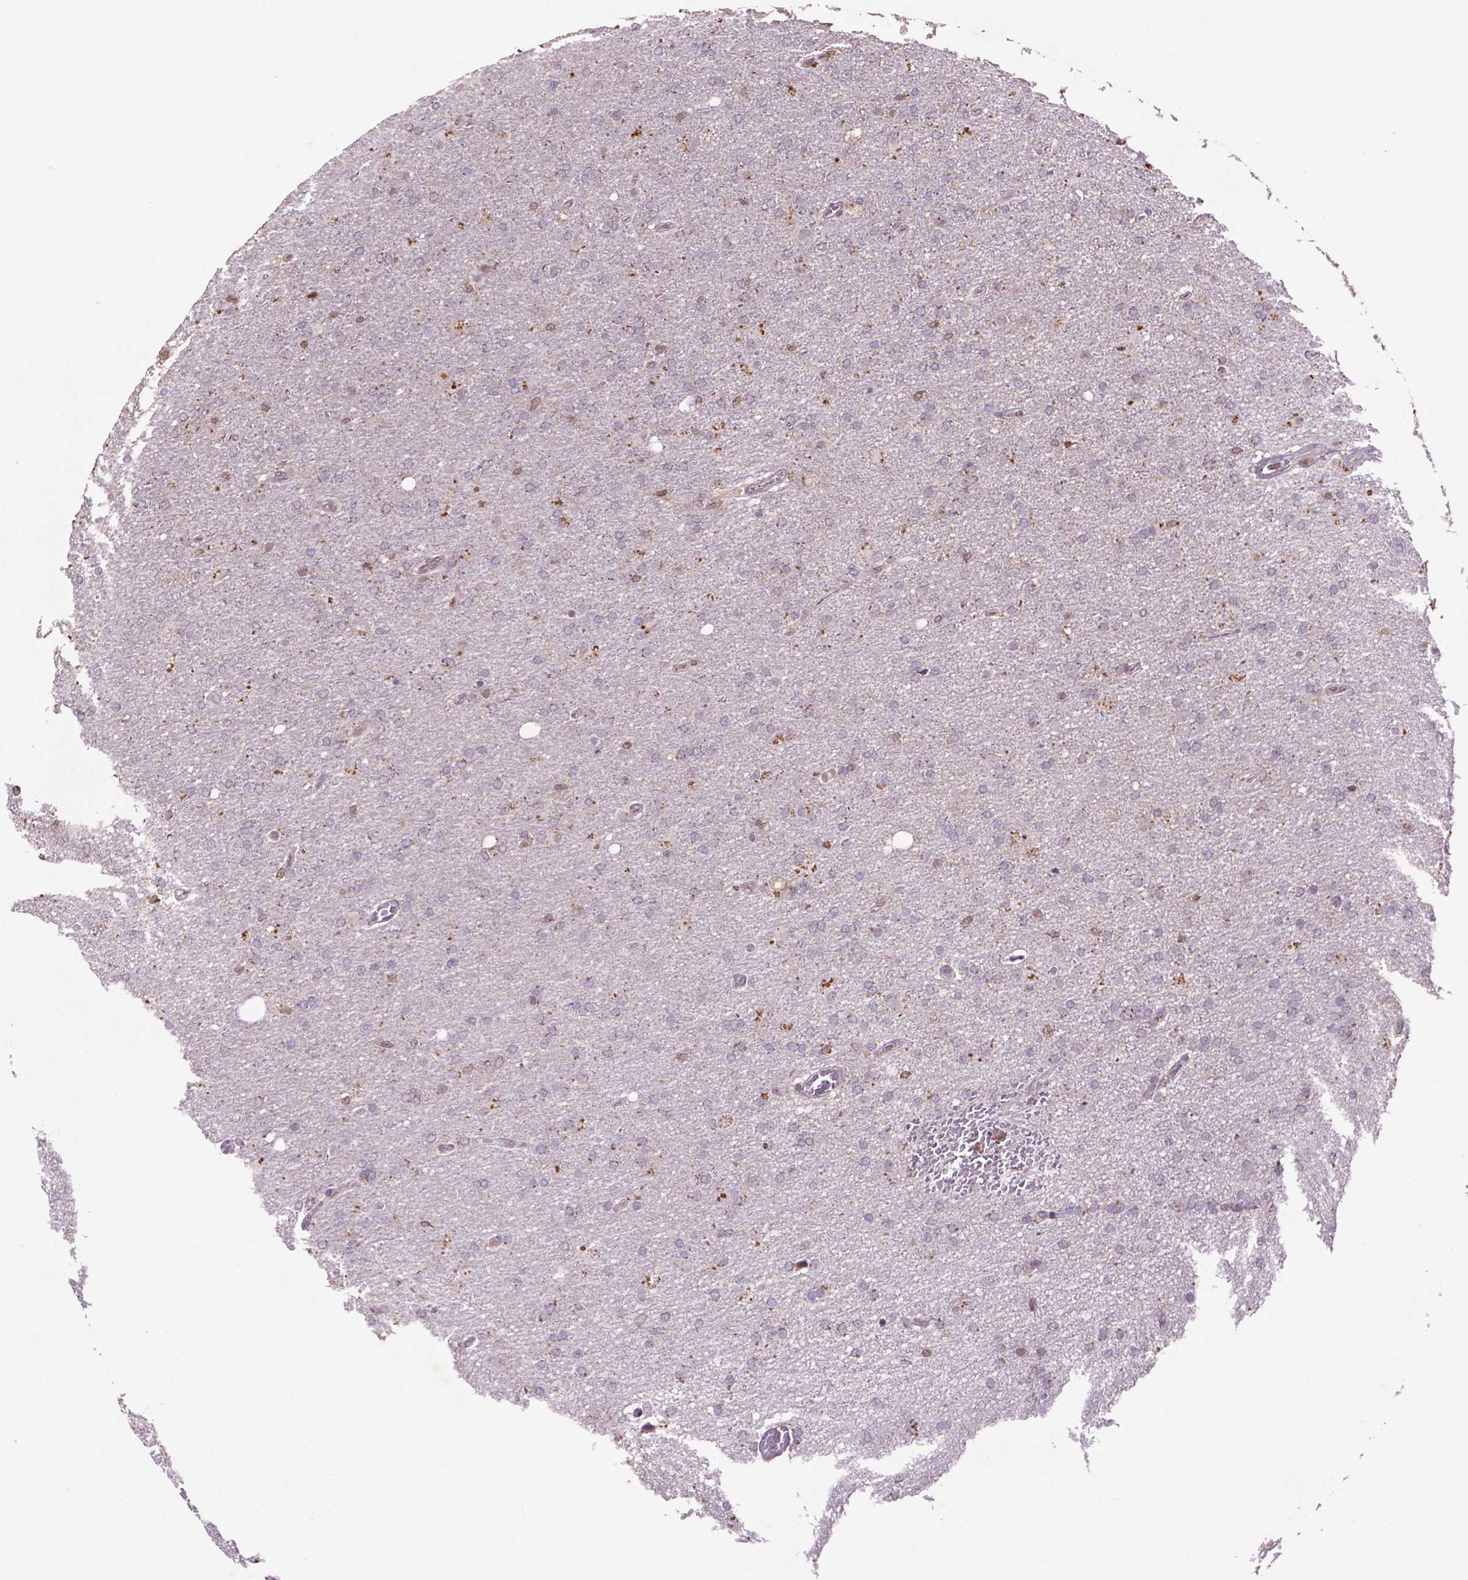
{"staining": {"intensity": "negative", "quantity": "none", "location": "none"}, "tissue": "glioma", "cell_type": "Tumor cells", "image_type": "cancer", "snomed": [{"axis": "morphology", "description": "Glioma, malignant, High grade"}, {"axis": "topography", "description": "Cerebral cortex"}], "caption": "IHC image of neoplastic tissue: malignant glioma (high-grade) stained with DAB (3,3'-diaminobenzidine) displays no significant protein expression in tumor cells.", "gene": "GLRX", "patient": {"sex": "male", "age": 70}}